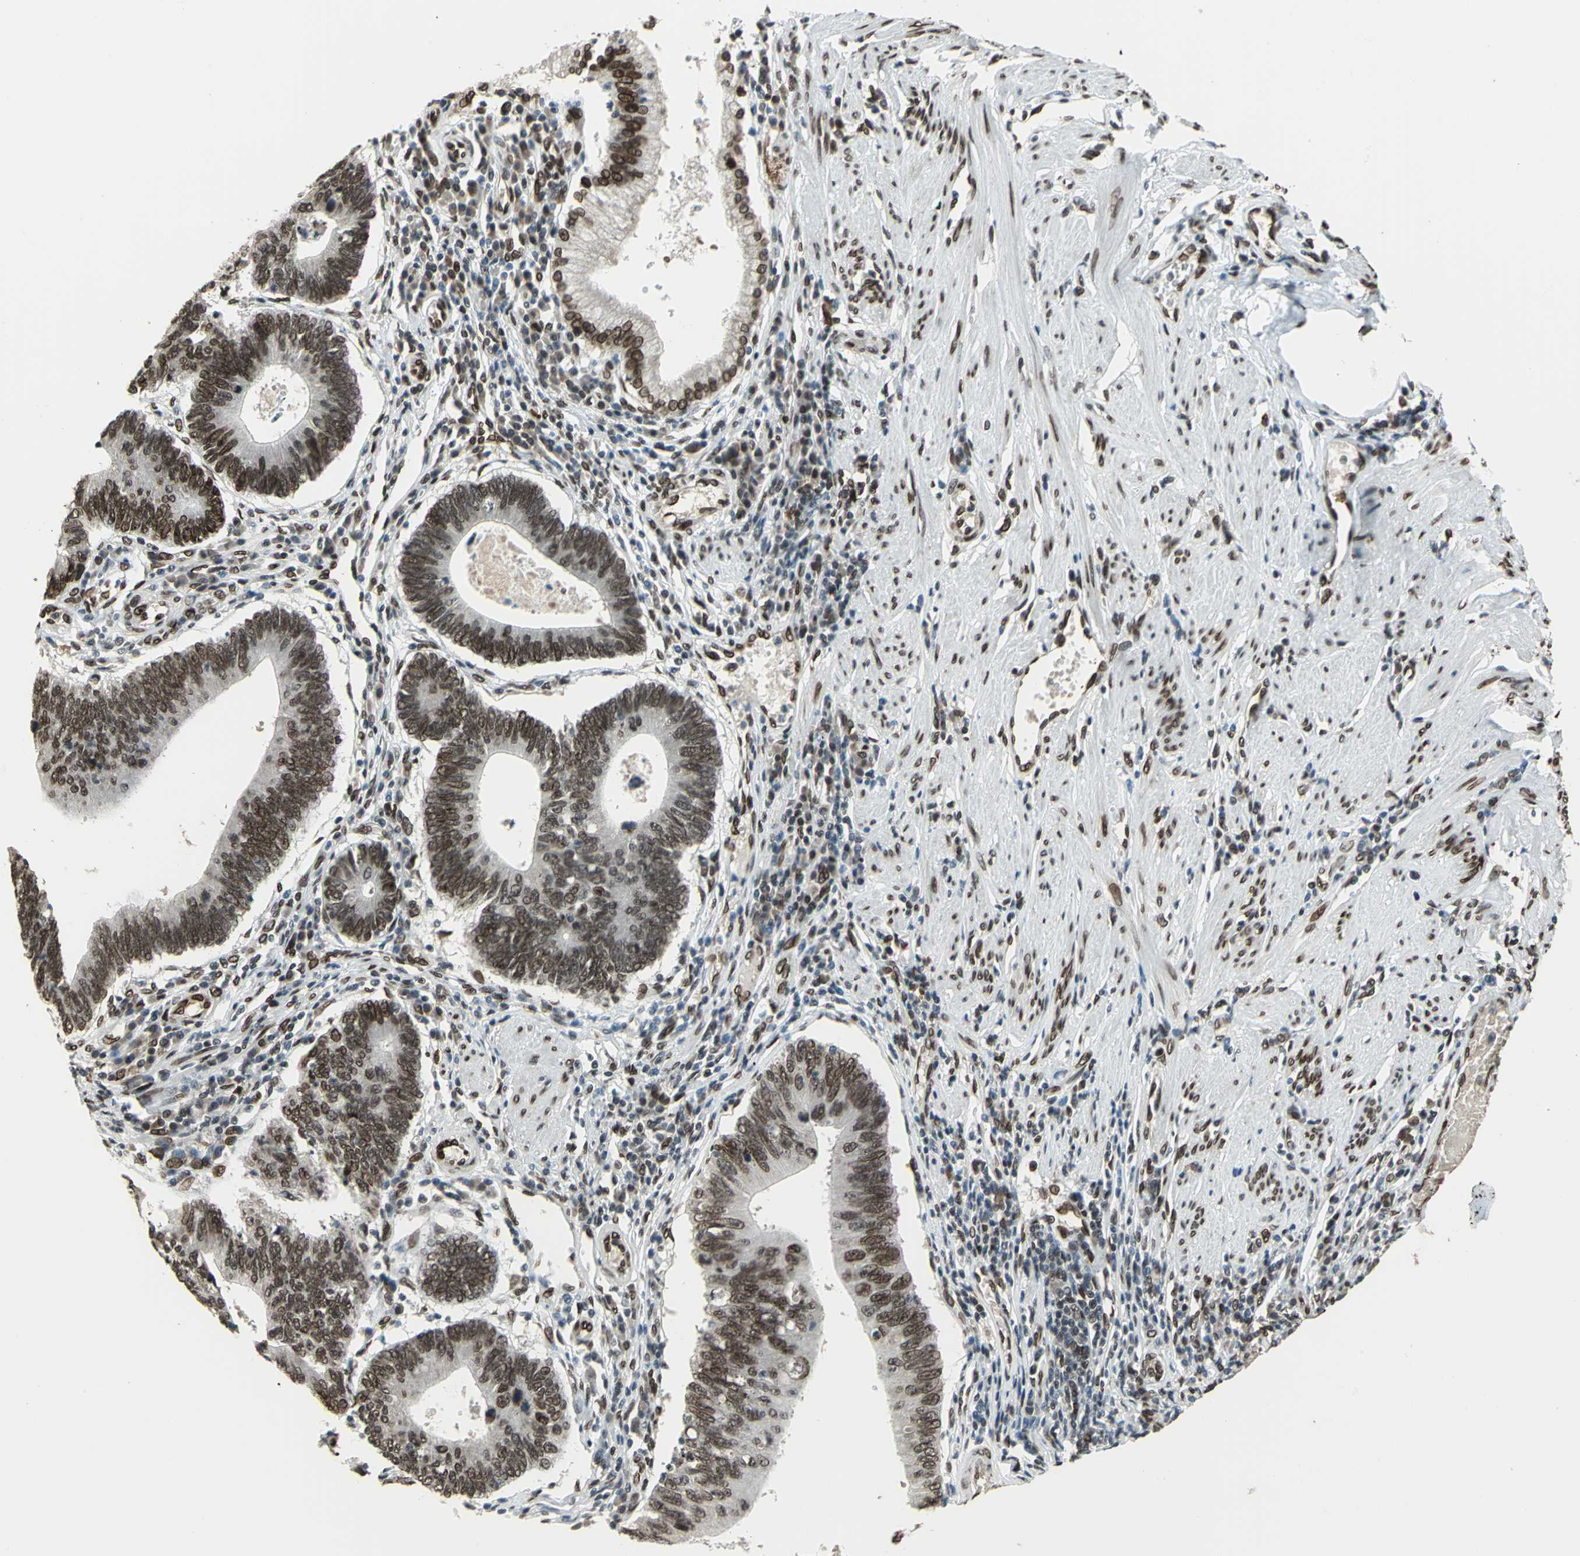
{"staining": {"intensity": "strong", "quantity": ">75%", "location": "cytoplasmic/membranous,nuclear"}, "tissue": "stomach cancer", "cell_type": "Tumor cells", "image_type": "cancer", "snomed": [{"axis": "morphology", "description": "Adenocarcinoma, NOS"}, {"axis": "topography", "description": "Stomach"}], "caption": "Immunohistochemical staining of stomach adenocarcinoma reveals high levels of strong cytoplasmic/membranous and nuclear protein expression in about >75% of tumor cells.", "gene": "ISY1", "patient": {"sex": "male", "age": 59}}